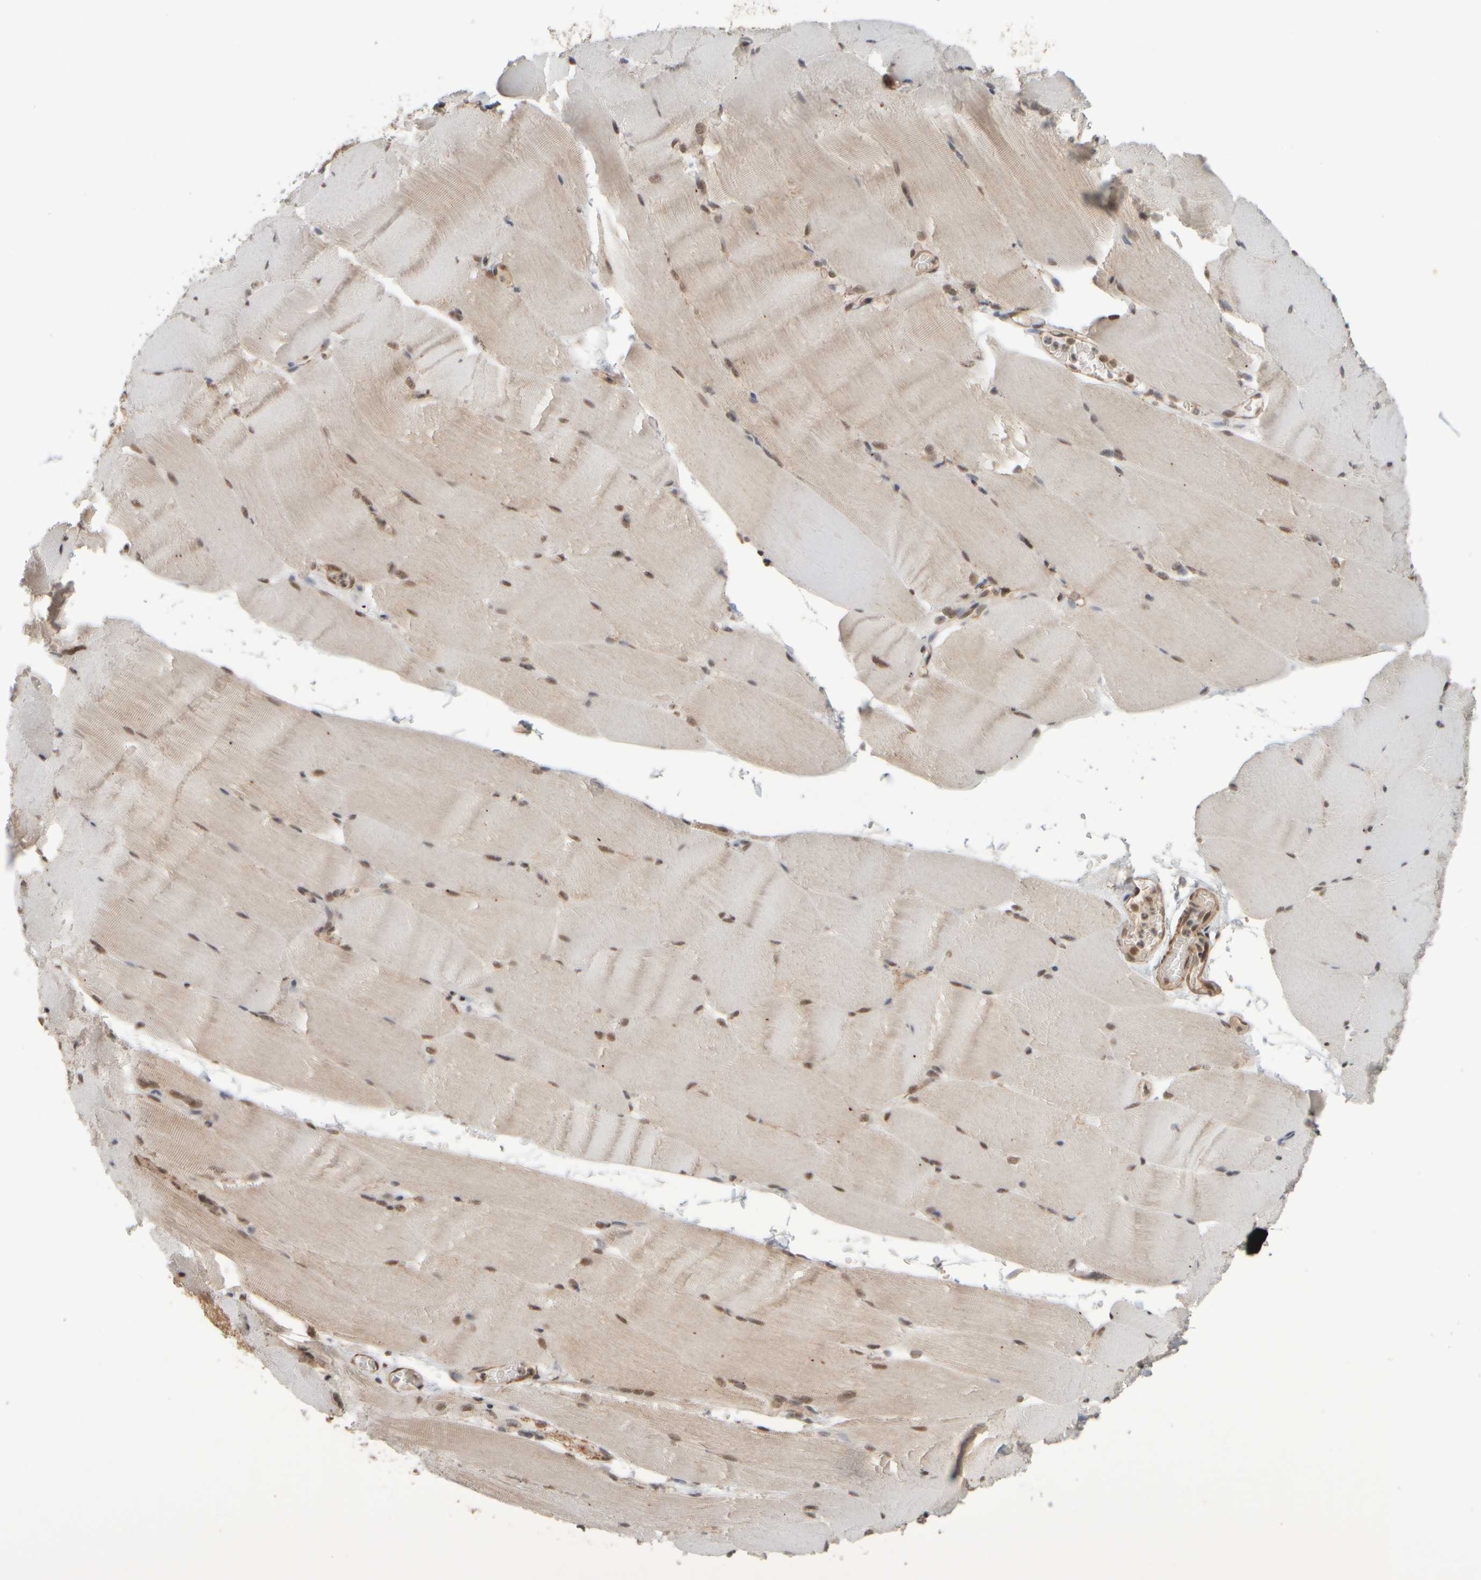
{"staining": {"intensity": "weak", "quantity": ">75%", "location": "nuclear"}, "tissue": "skeletal muscle", "cell_type": "Myocytes", "image_type": "normal", "snomed": [{"axis": "morphology", "description": "Normal tissue, NOS"}, {"axis": "topography", "description": "Skeletal muscle"}, {"axis": "topography", "description": "Parathyroid gland"}], "caption": "An image of skeletal muscle stained for a protein displays weak nuclear brown staining in myocytes.", "gene": "SYNRG", "patient": {"sex": "female", "age": 37}}